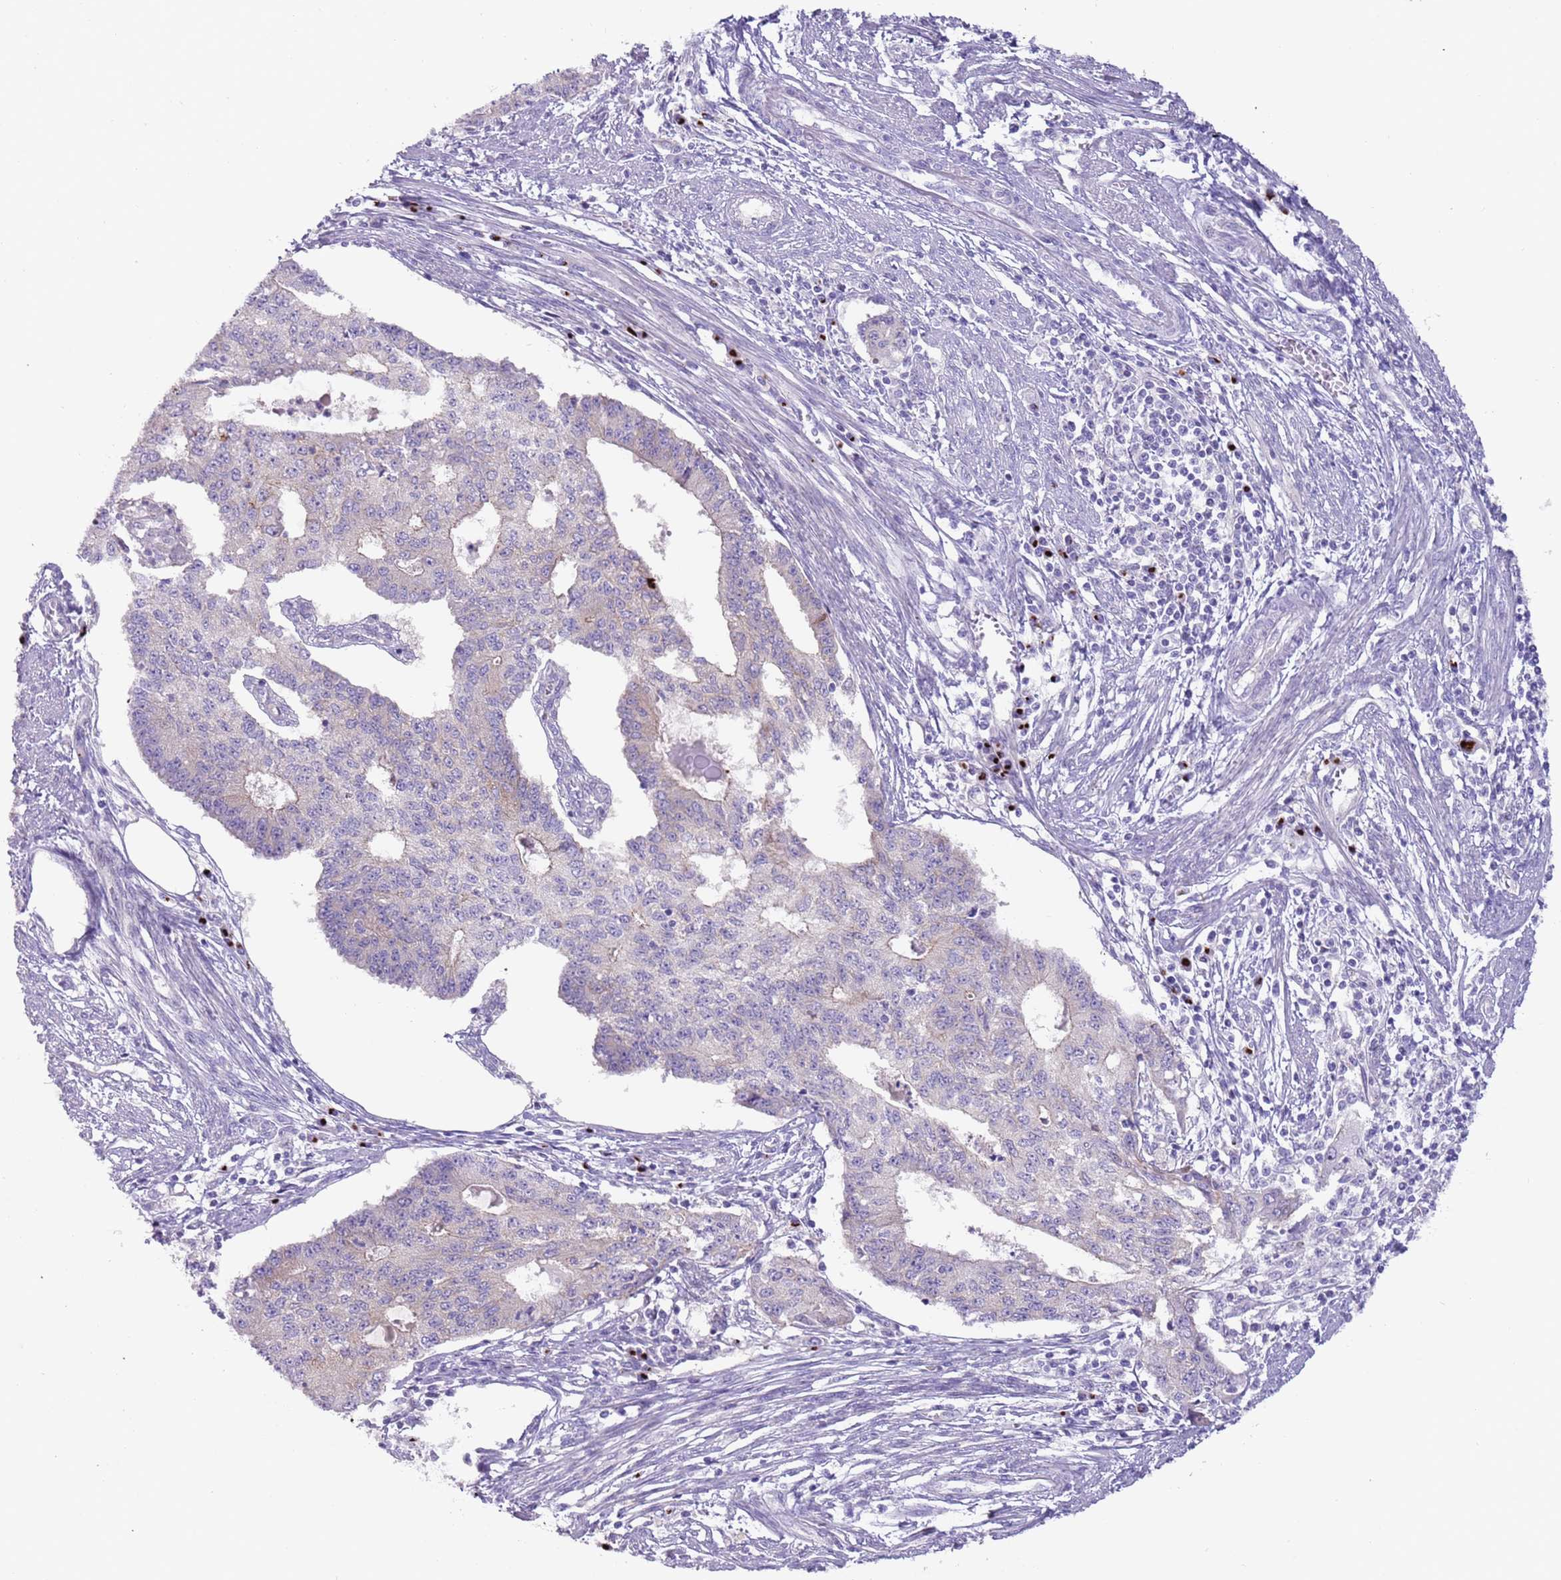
{"staining": {"intensity": "weak", "quantity": "<25%", "location": "cytoplasmic/membranous"}, "tissue": "endometrial cancer", "cell_type": "Tumor cells", "image_type": "cancer", "snomed": [{"axis": "morphology", "description": "Adenocarcinoma, NOS"}, {"axis": "topography", "description": "Endometrium"}], "caption": "Micrograph shows no significant protein staining in tumor cells of endometrial cancer. Brightfield microscopy of immunohistochemistry (IHC) stained with DAB (3,3'-diaminobenzidine) (brown) and hematoxylin (blue), captured at high magnification.", "gene": "C2CD3", "patient": {"sex": "female", "age": 56}}